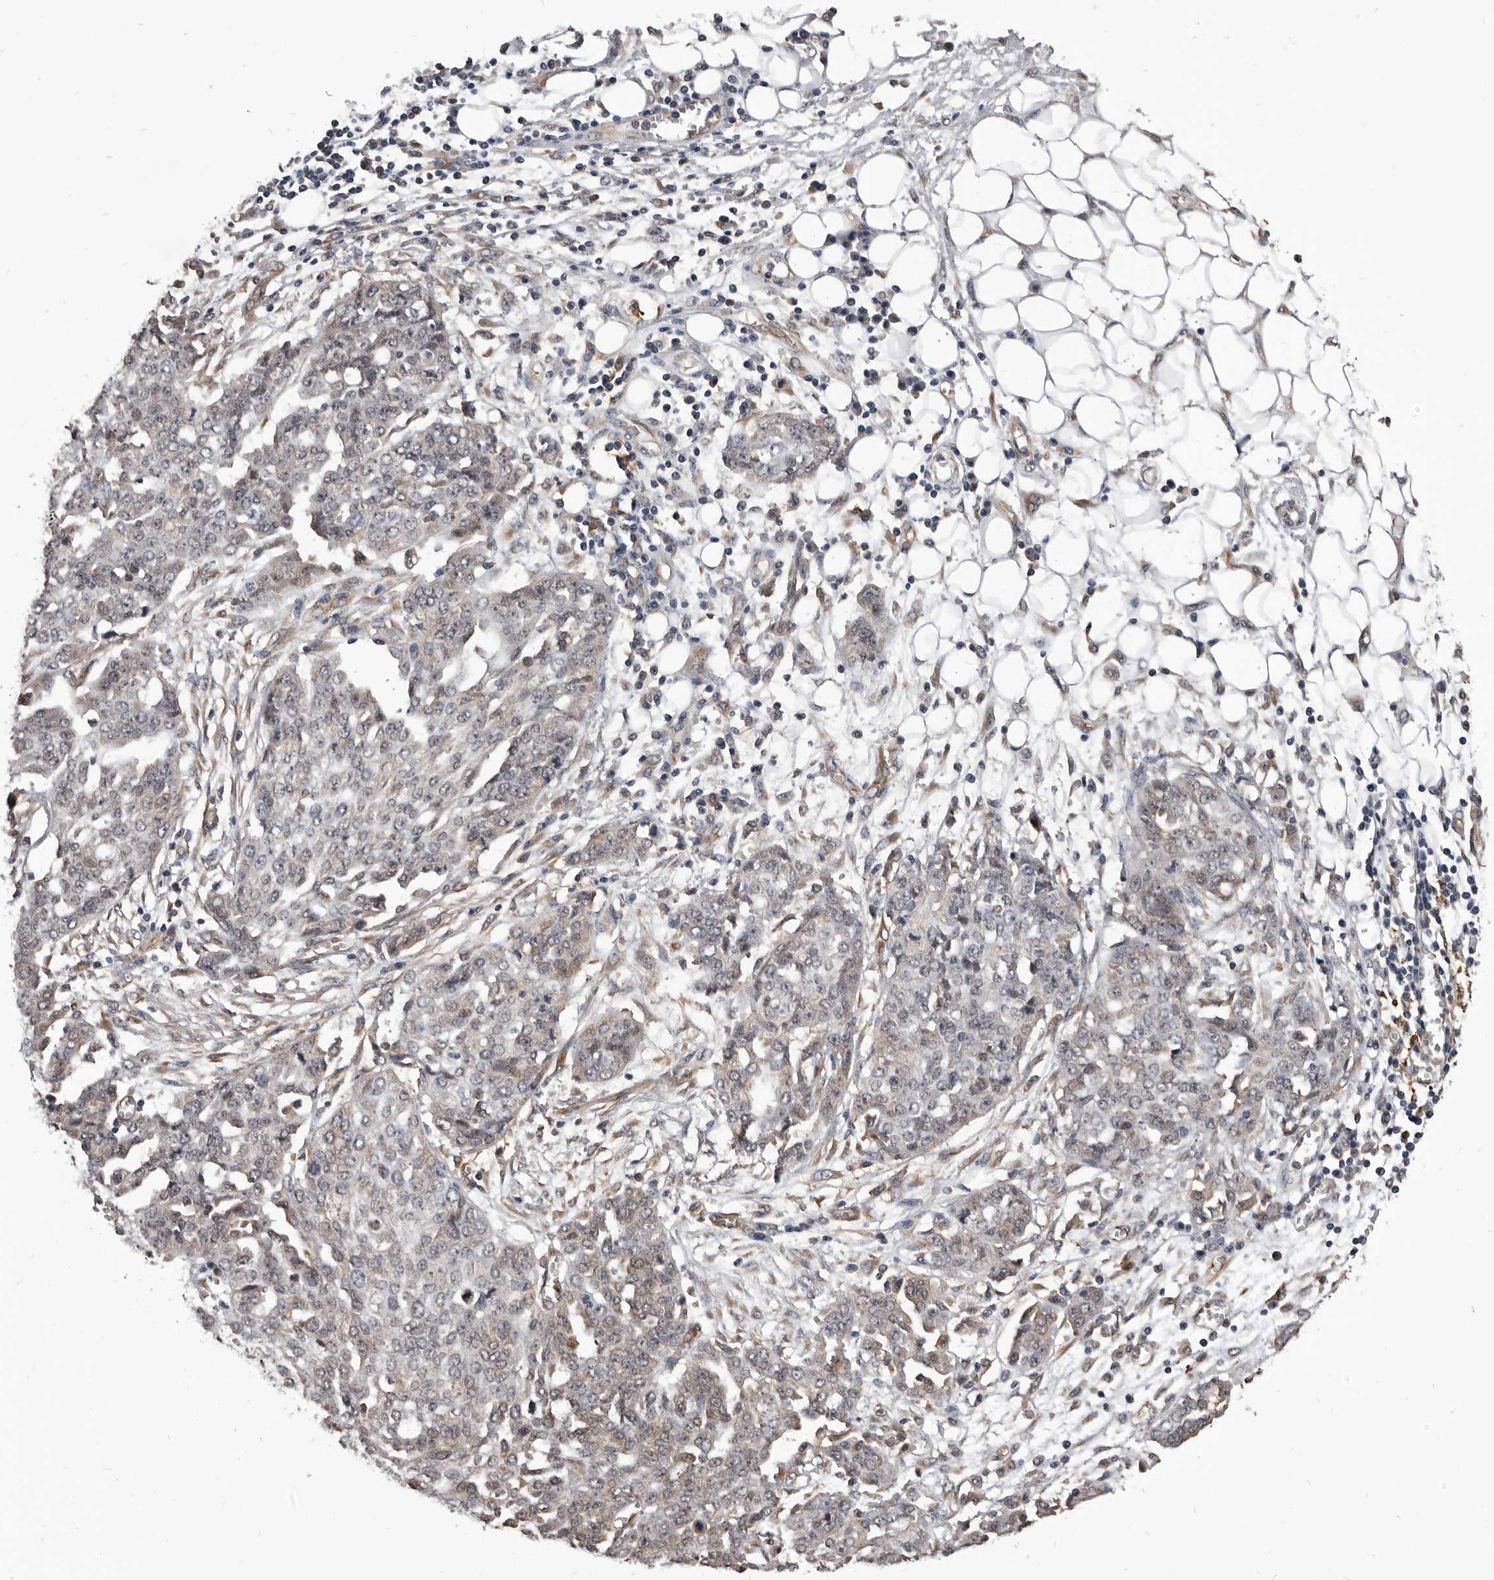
{"staining": {"intensity": "weak", "quantity": "<25%", "location": "cytoplasmic/membranous"}, "tissue": "ovarian cancer", "cell_type": "Tumor cells", "image_type": "cancer", "snomed": [{"axis": "morphology", "description": "Cystadenocarcinoma, serous, NOS"}, {"axis": "topography", "description": "Soft tissue"}, {"axis": "topography", "description": "Ovary"}], "caption": "This is a photomicrograph of immunohistochemistry (IHC) staining of serous cystadenocarcinoma (ovarian), which shows no expression in tumor cells. (Immunohistochemistry, brightfield microscopy, high magnification).", "gene": "ADAMTS20", "patient": {"sex": "female", "age": 57}}